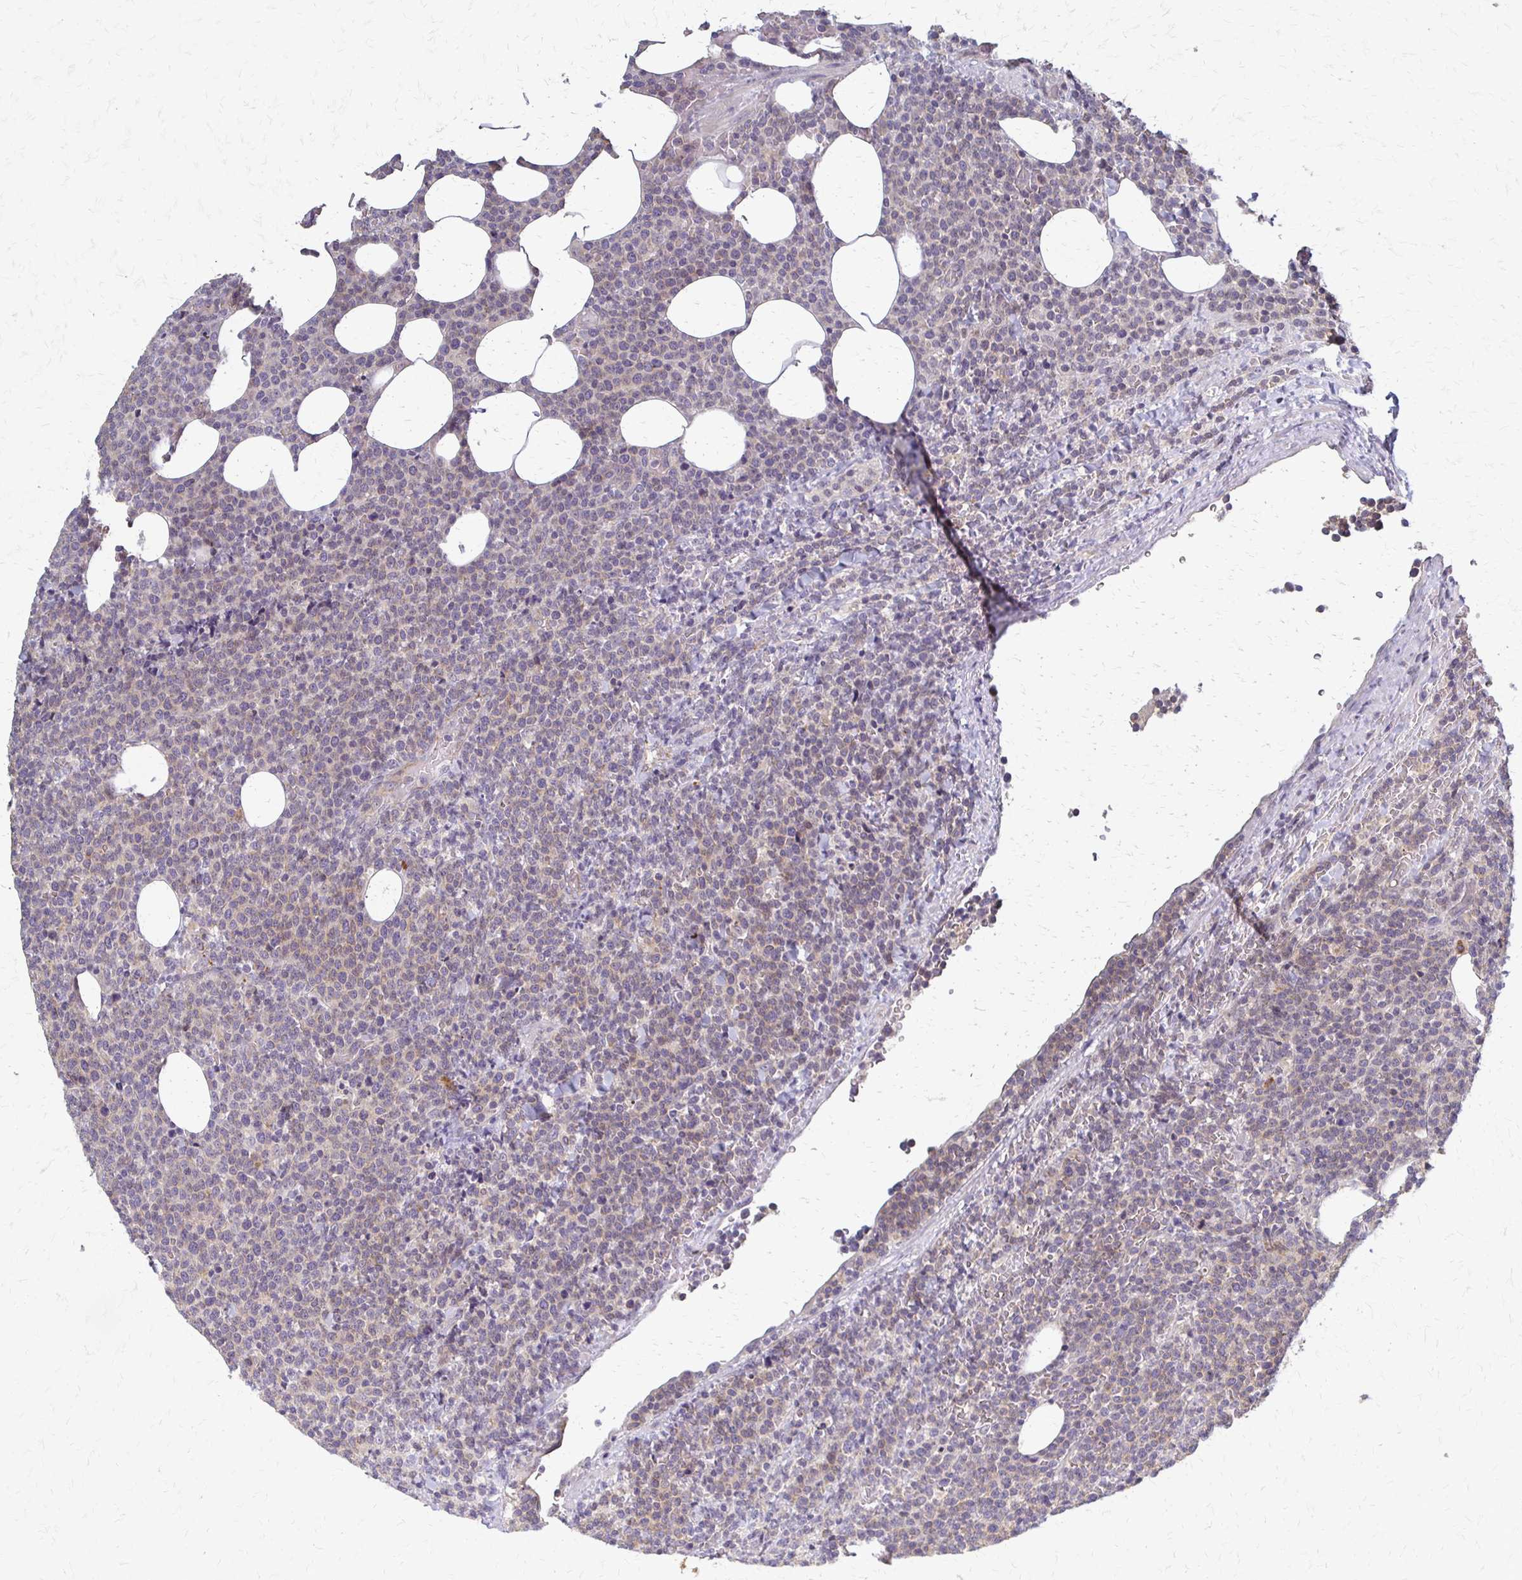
{"staining": {"intensity": "weak", "quantity": "25%-75%", "location": "cytoplasmic/membranous"}, "tissue": "lymphoma", "cell_type": "Tumor cells", "image_type": "cancer", "snomed": [{"axis": "morphology", "description": "Malignant lymphoma, non-Hodgkin's type, High grade"}, {"axis": "topography", "description": "Lymph node"}], "caption": "High-magnification brightfield microscopy of malignant lymphoma, non-Hodgkin's type (high-grade) stained with DAB (3,3'-diaminobenzidine) (brown) and counterstained with hematoxylin (blue). tumor cells exhibit weak cytoplasmic/membranous expression is present in approximately25%-75% of cells.", "gene": "SLC9A9", "patient": {"sex": "male", "age": 61}}